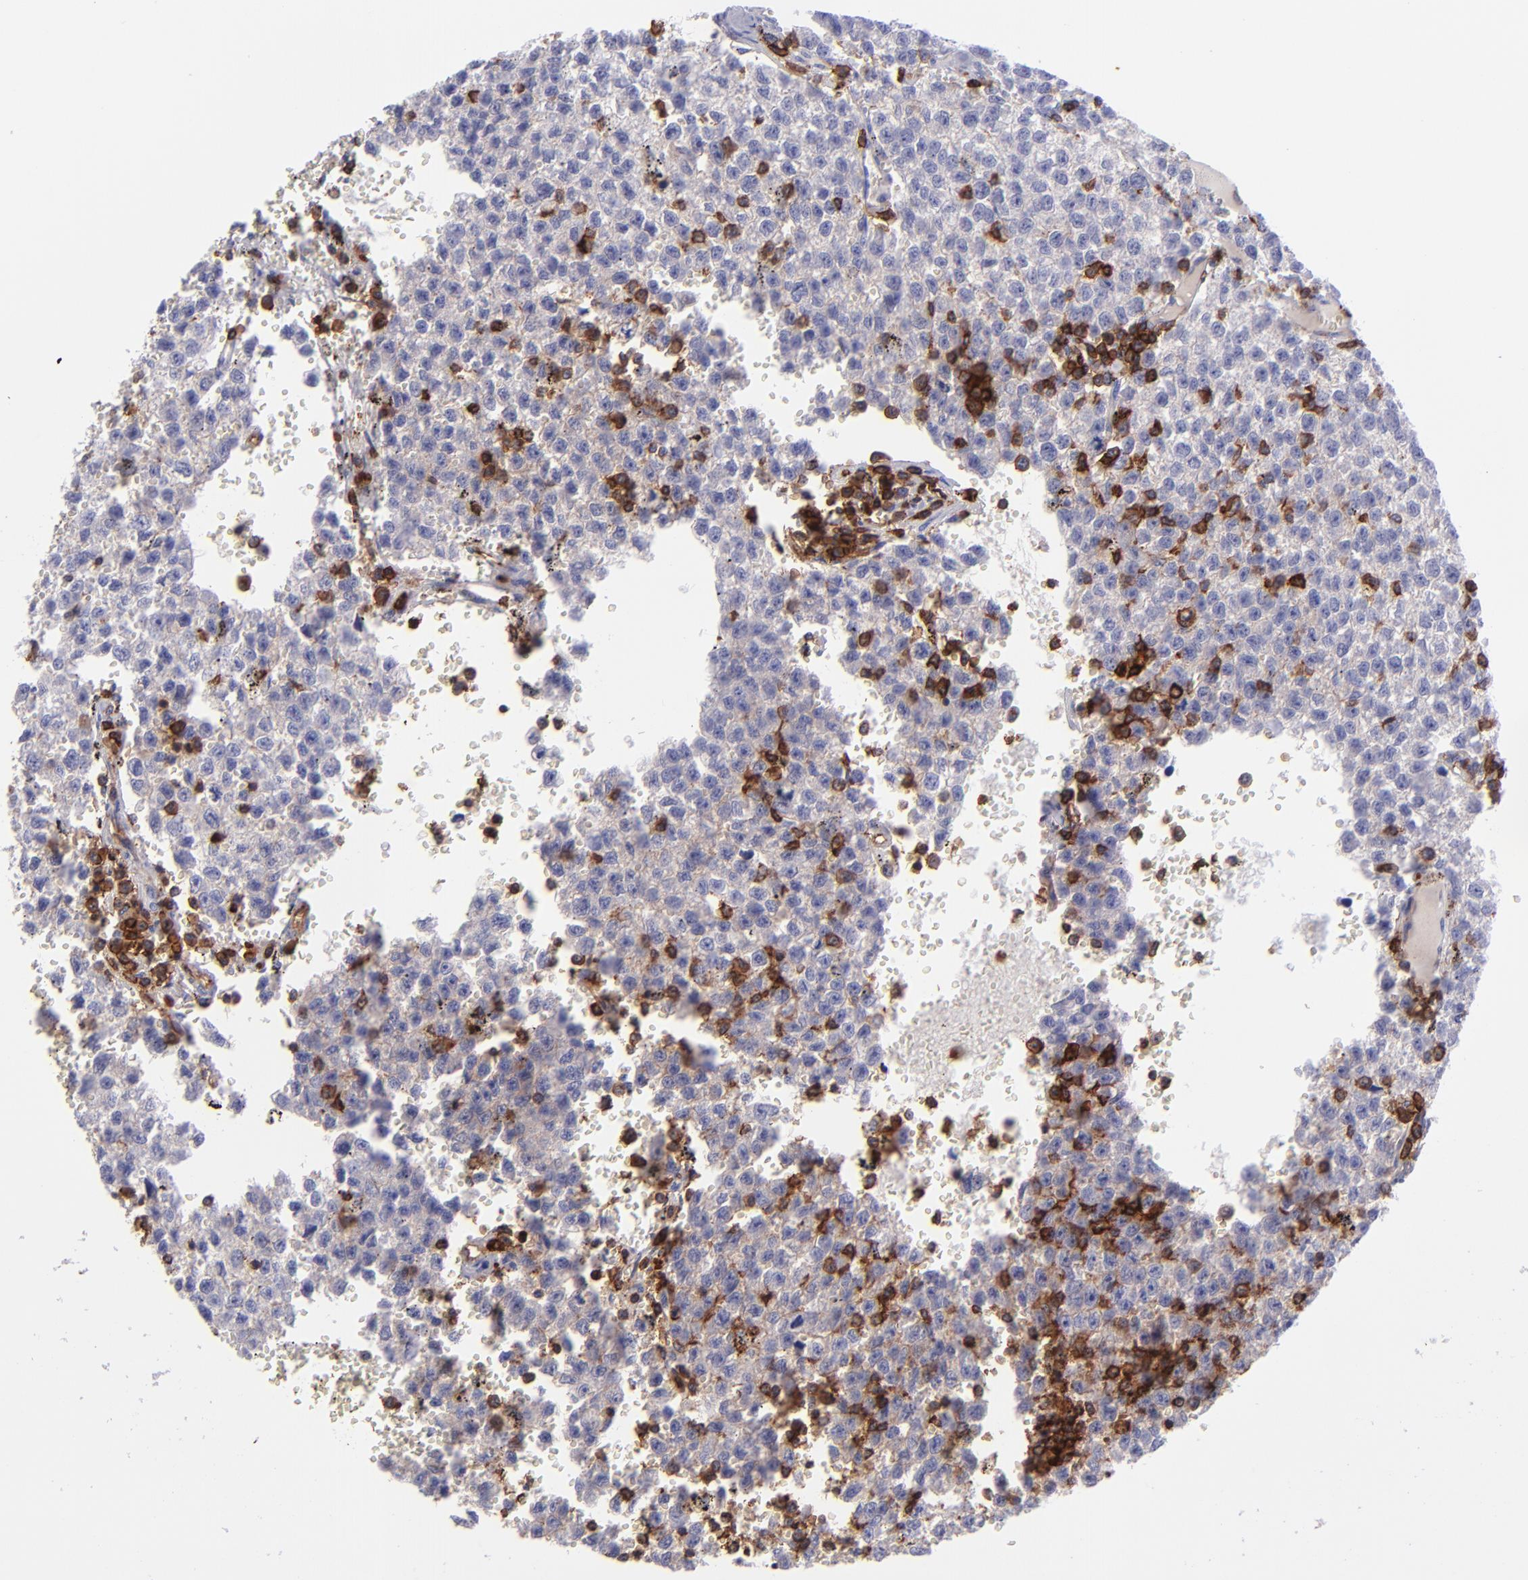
{"staining": {"intensity": "weak", "quantity": "25%-75%", "location": "cytoplasmic/membranous"}, "tissue": "testis cancer", "cell_type": "Tumor cells", "image_type": "cancer", "snomed": [{"axis": "morphology", "description": "Seminoma, NOS"}, {"axis": "topography", "description": "Testis"}], "caption": "The micrograph reveals immunohistochemical staining of testis cancer (seminoma). There is weak cytoplasmic/membranous positivity is seen in approximately 25%-75% of tumor cells.", "gene": "ICAM3", "patient": {"sex": "male", "age": 35}}